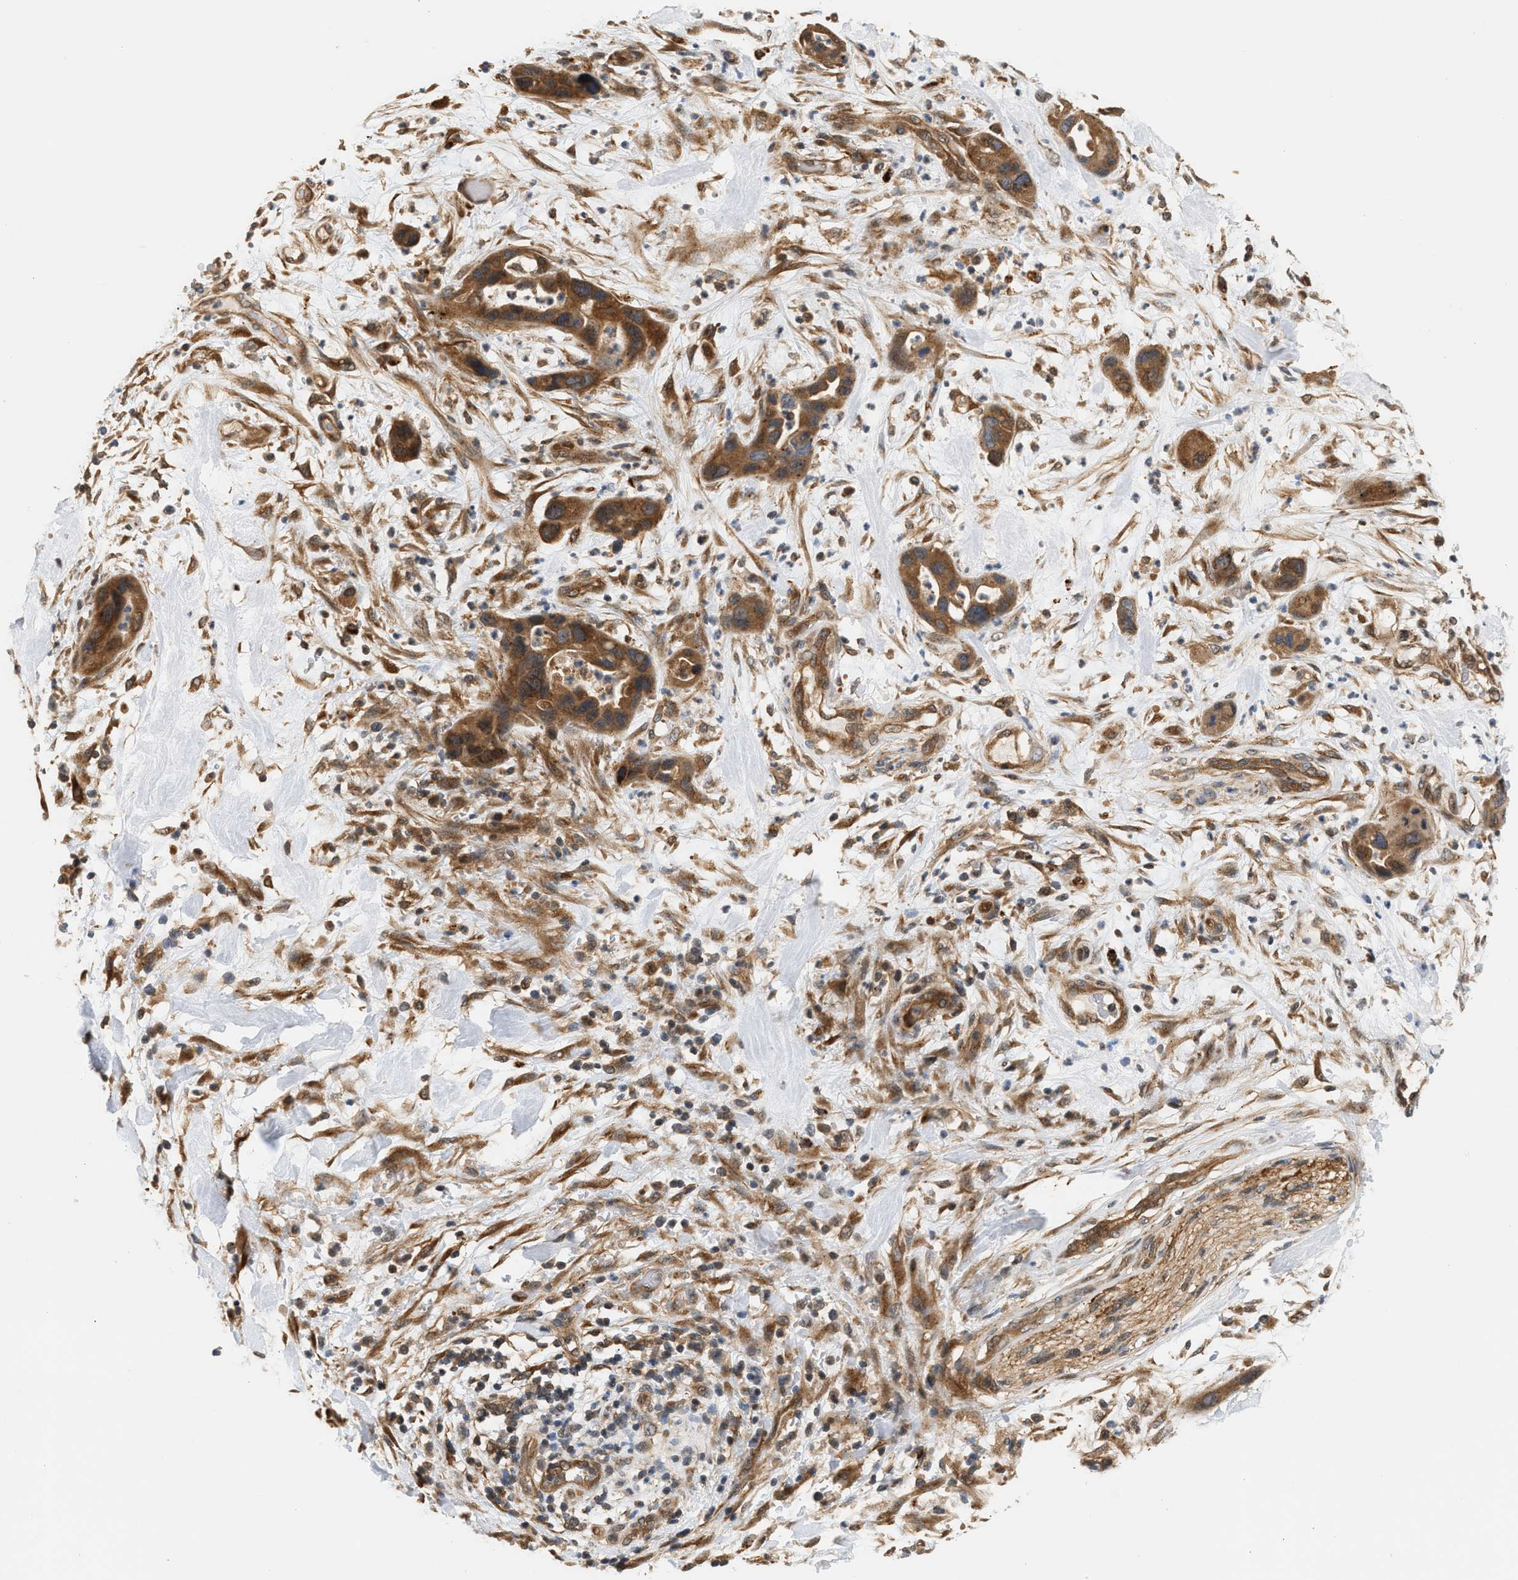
{"staining": {"intensity": "moderate", "quantity": ">75%", "location": "cytoplasmic/membranous"}, "tissue": "pancreatic cancer", "cell_type": "Tumor cells", "image_type": "cancer", "snomed": [{"axis": "morphology", "description": "Adenocarcinoma, NOS"}, {"axis": "topography", "description": "Pancreas"}], "caption": "Human pancreatic cancer stained with a protein marker reveals moderate staining in tumor cells.", "gene": "MAP2K5", "patient": {"sex": "female", "age": 71}}